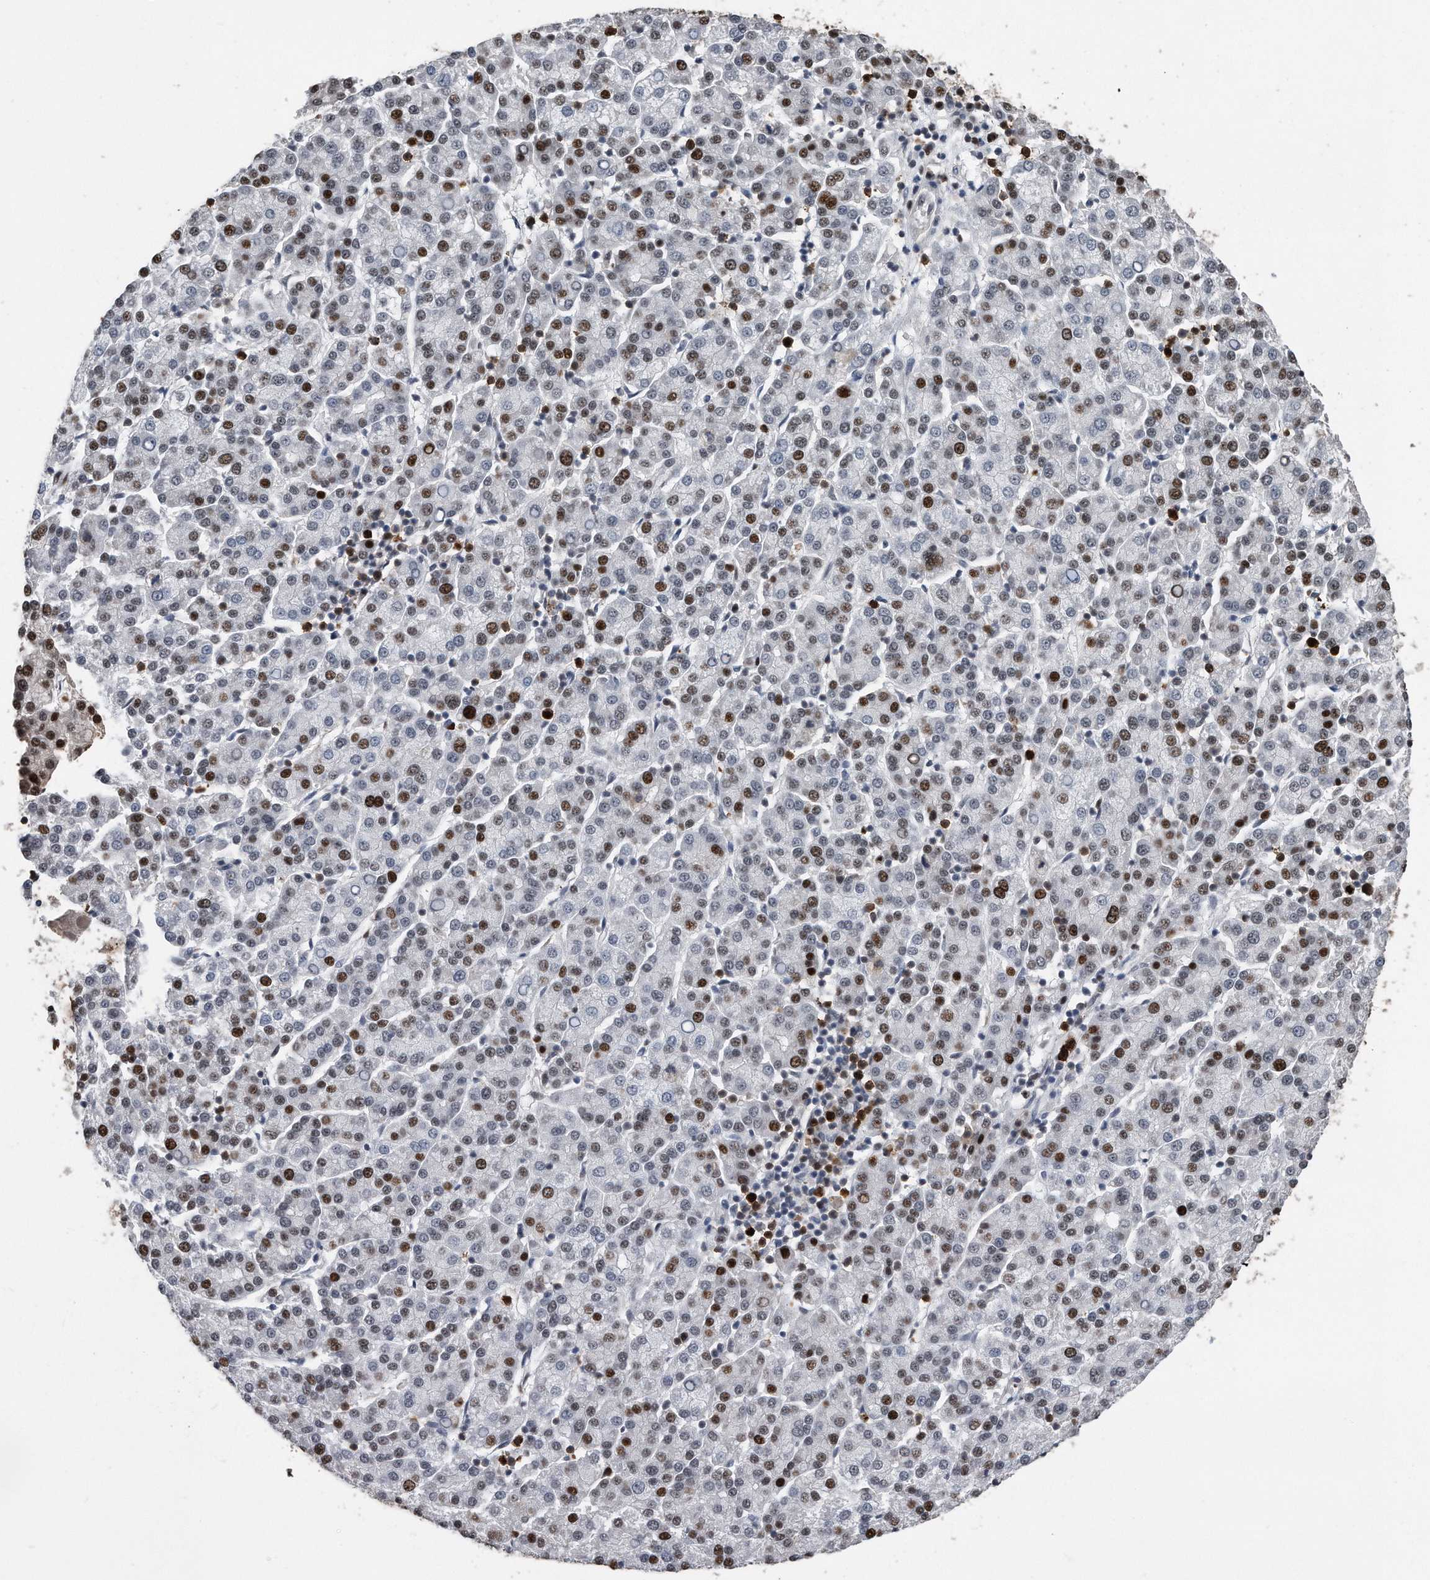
{"staining": {"intensity": "moderate", "quantity": "25%-75%", "location": "nuclear"}, "tissue": "liver cancer", "cell_type": "Tumor cells", "image_type": "cancer", "snomed": [{"axis": "morphology", "description": "Carcinoma, Hepatocellular, NOS"}, {"axis": "topography", "description": "Liver"}], "caption": "Immunohistochemical staining of liver cancer exhibits moderate nuclear protein staining in approximately 25%-75% of tumor cells.", "gene": "PCNA", "patient": {"sex": "female", "age": 58}}